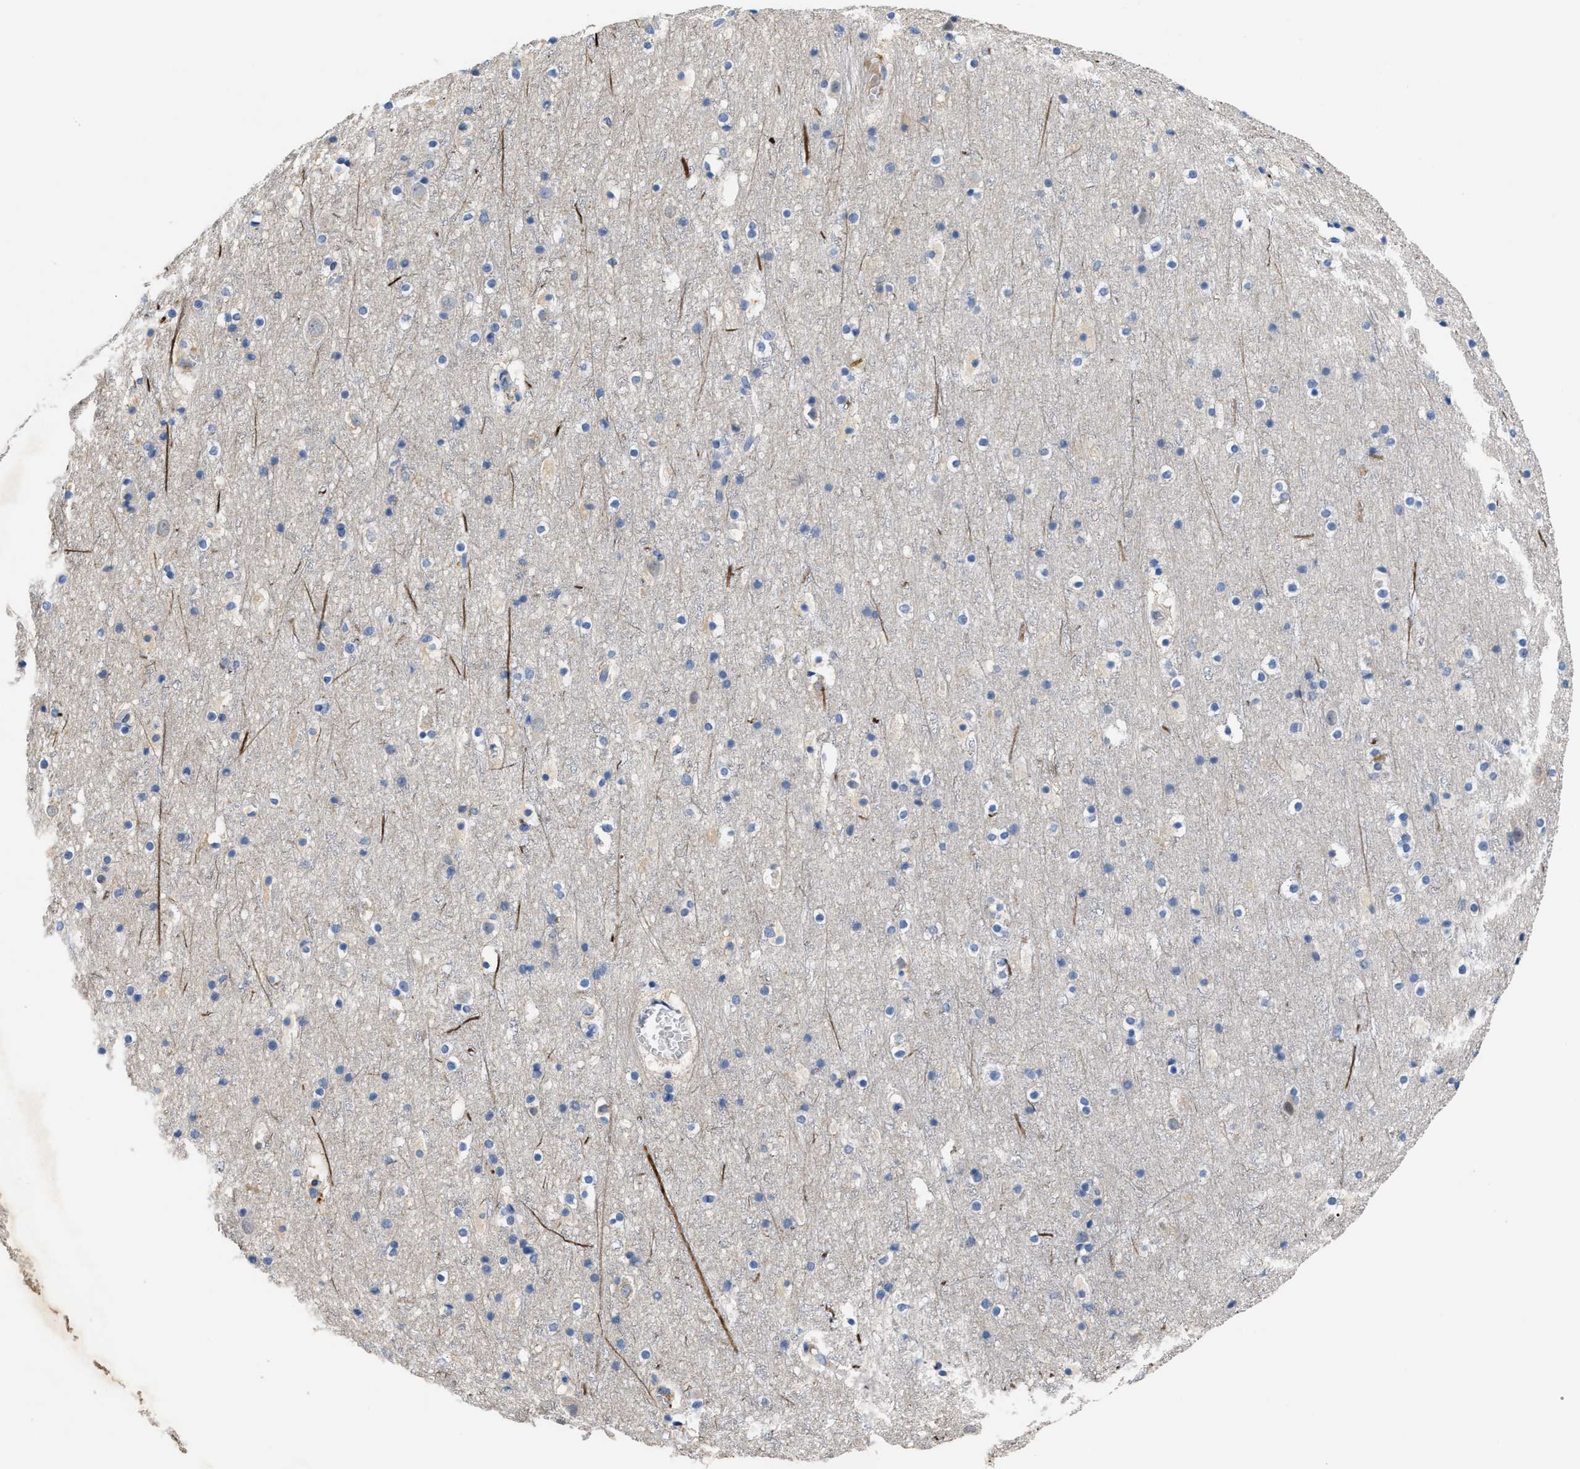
{"staining": {"intensity": "negative", "quantity": "none", "location": "none"}, "tissue": "cerebral cortex", "cell_type": "Endothelial cells", "image_type": "normal", "snomed": [{"axis": "morphology", "description": "Normal tissue, NOS"}, {"axis": "topography", "description": "Cerebral cortex"}], "caption": "An immunohistochemistry photomicrograph of unremarkable cerebral cortex is shown. There is no staining in endothelial cells of cerebral cortex. Brightfield microscopy of IHC stained with DAB (brown) and hematoxylin (blue), captured at high magnification.", "gene": "CCDC171", "patient": {"sex": "male", "age": 45}}